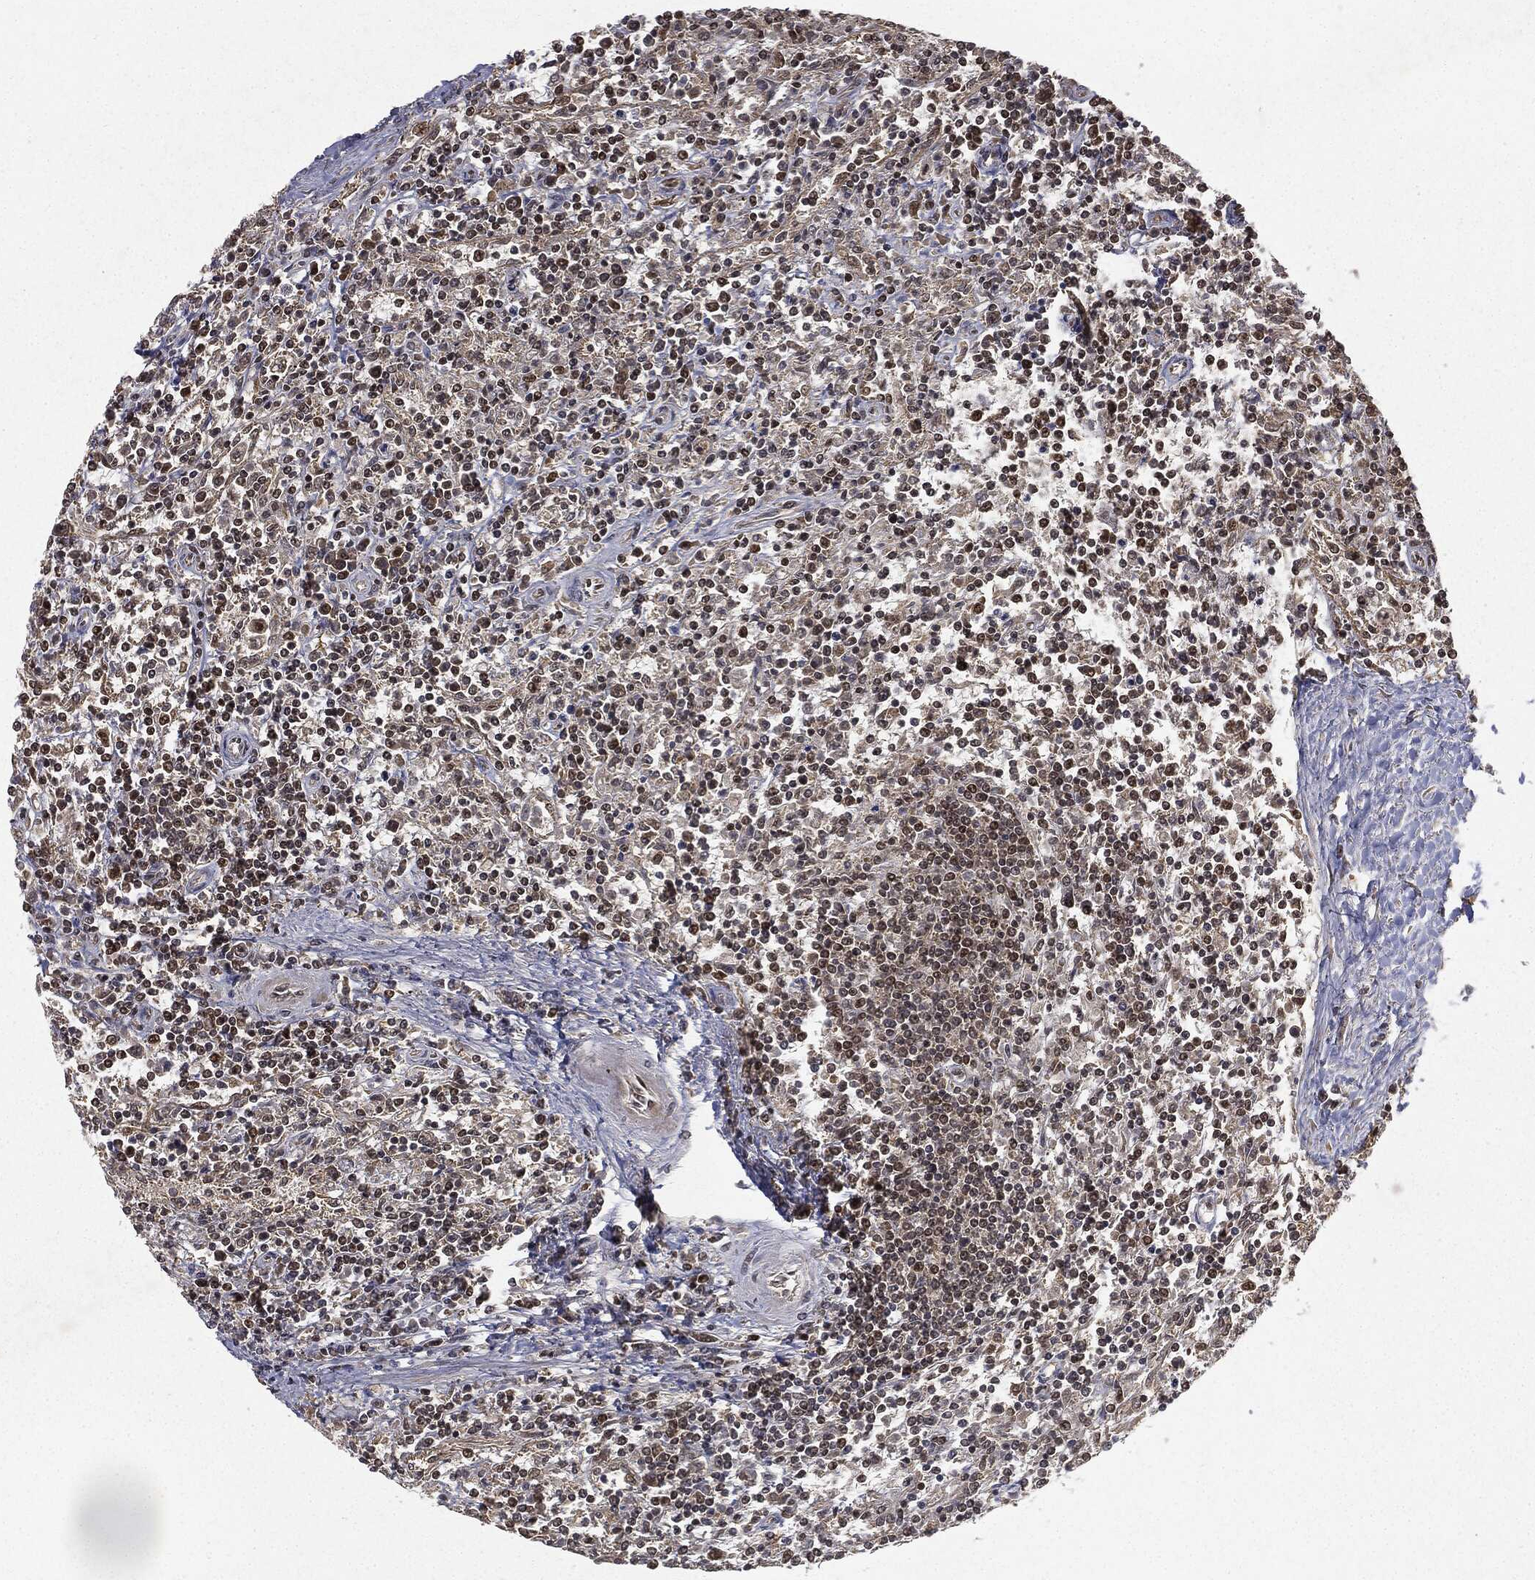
{"staining": {"intensity": "moderate", "quantity": "<25%", "location": "nuclear"}, "tissue": "lymphoma", "cell_type": "Tumor cells", "image_type": "cancer", "snomed": [{"axis": "morphology", "description": "Malignant lymphoma, non-Hodgkin's type, Low grade"}, {"axis": "topography", "description": "Spleen"}], "caption": "Protein expression analysis of human lymphoma reveals moderate nuclear staining in approximately <25% of tumor cells. Using DAB (3,3'-diaminobenzidine) (brown) and hematoxylin (blue) stains, captured at high magnification using brightfield microscopy.", "gene": "ZNHIT6", "patient": {"sex": "male", "age": 62}}